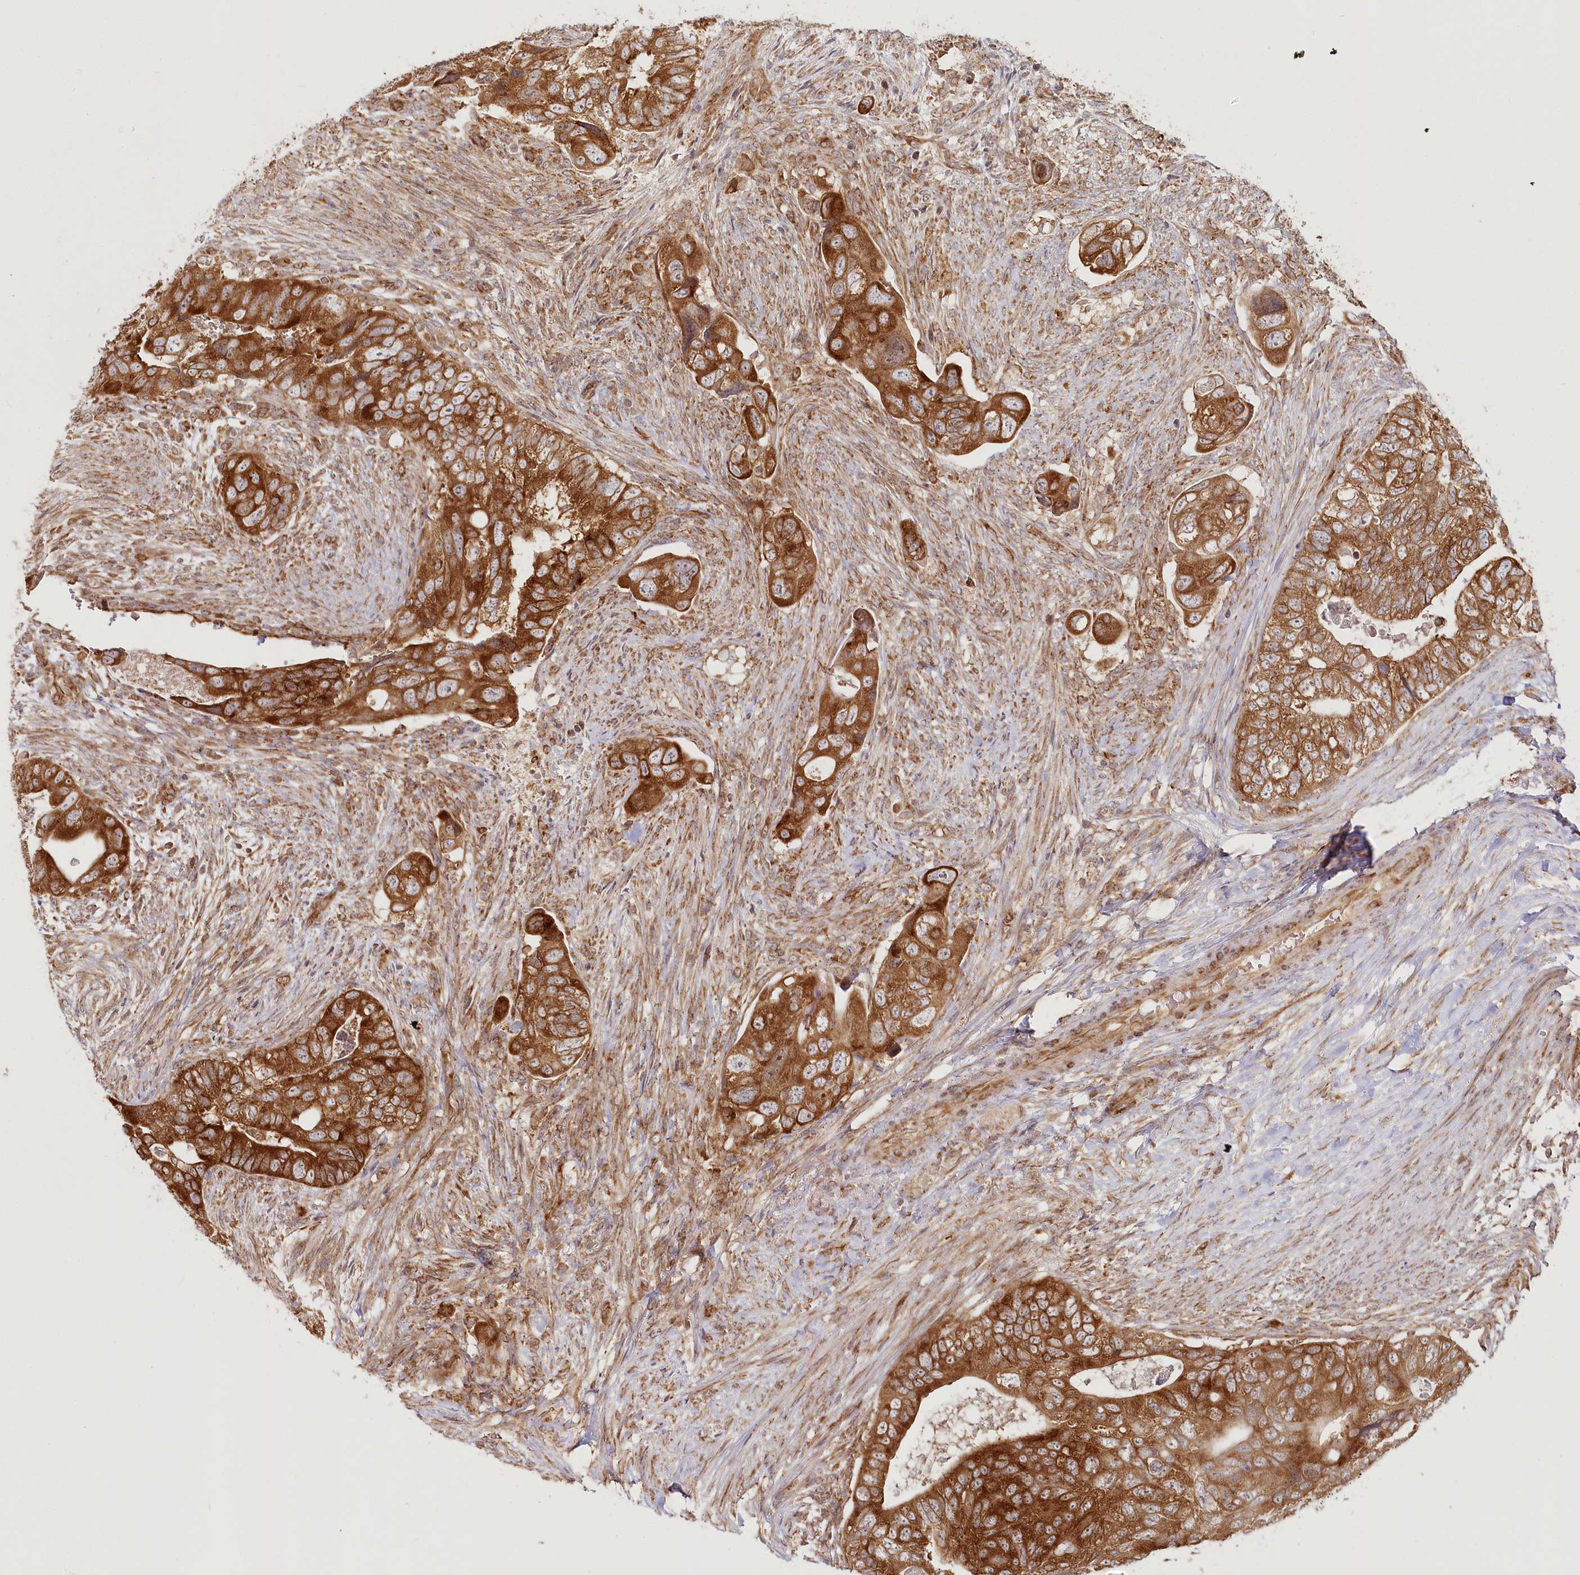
{"staining": {"intensity": "strong", "quantity": ">75%", "location": "cytoplasmic/membranous"}, "tissue": "colorectal cancer", "cell_type": "Tumor cells", "image_type": "cancer", "snomed": [{"axis": "morphology", "description": "Adenocarcinoma, NOS"}, {"axis": "topography", "description": "Rectum"}], "caption": "Colorectal adenocarcinoma tissue displays strong cytoplasmic/membranous positivity in approximately >75% of tumor cells, visualized by immunohistochemistry.", "gene": "OTUD4", "patient": {"sex": "male", "age": 63}}